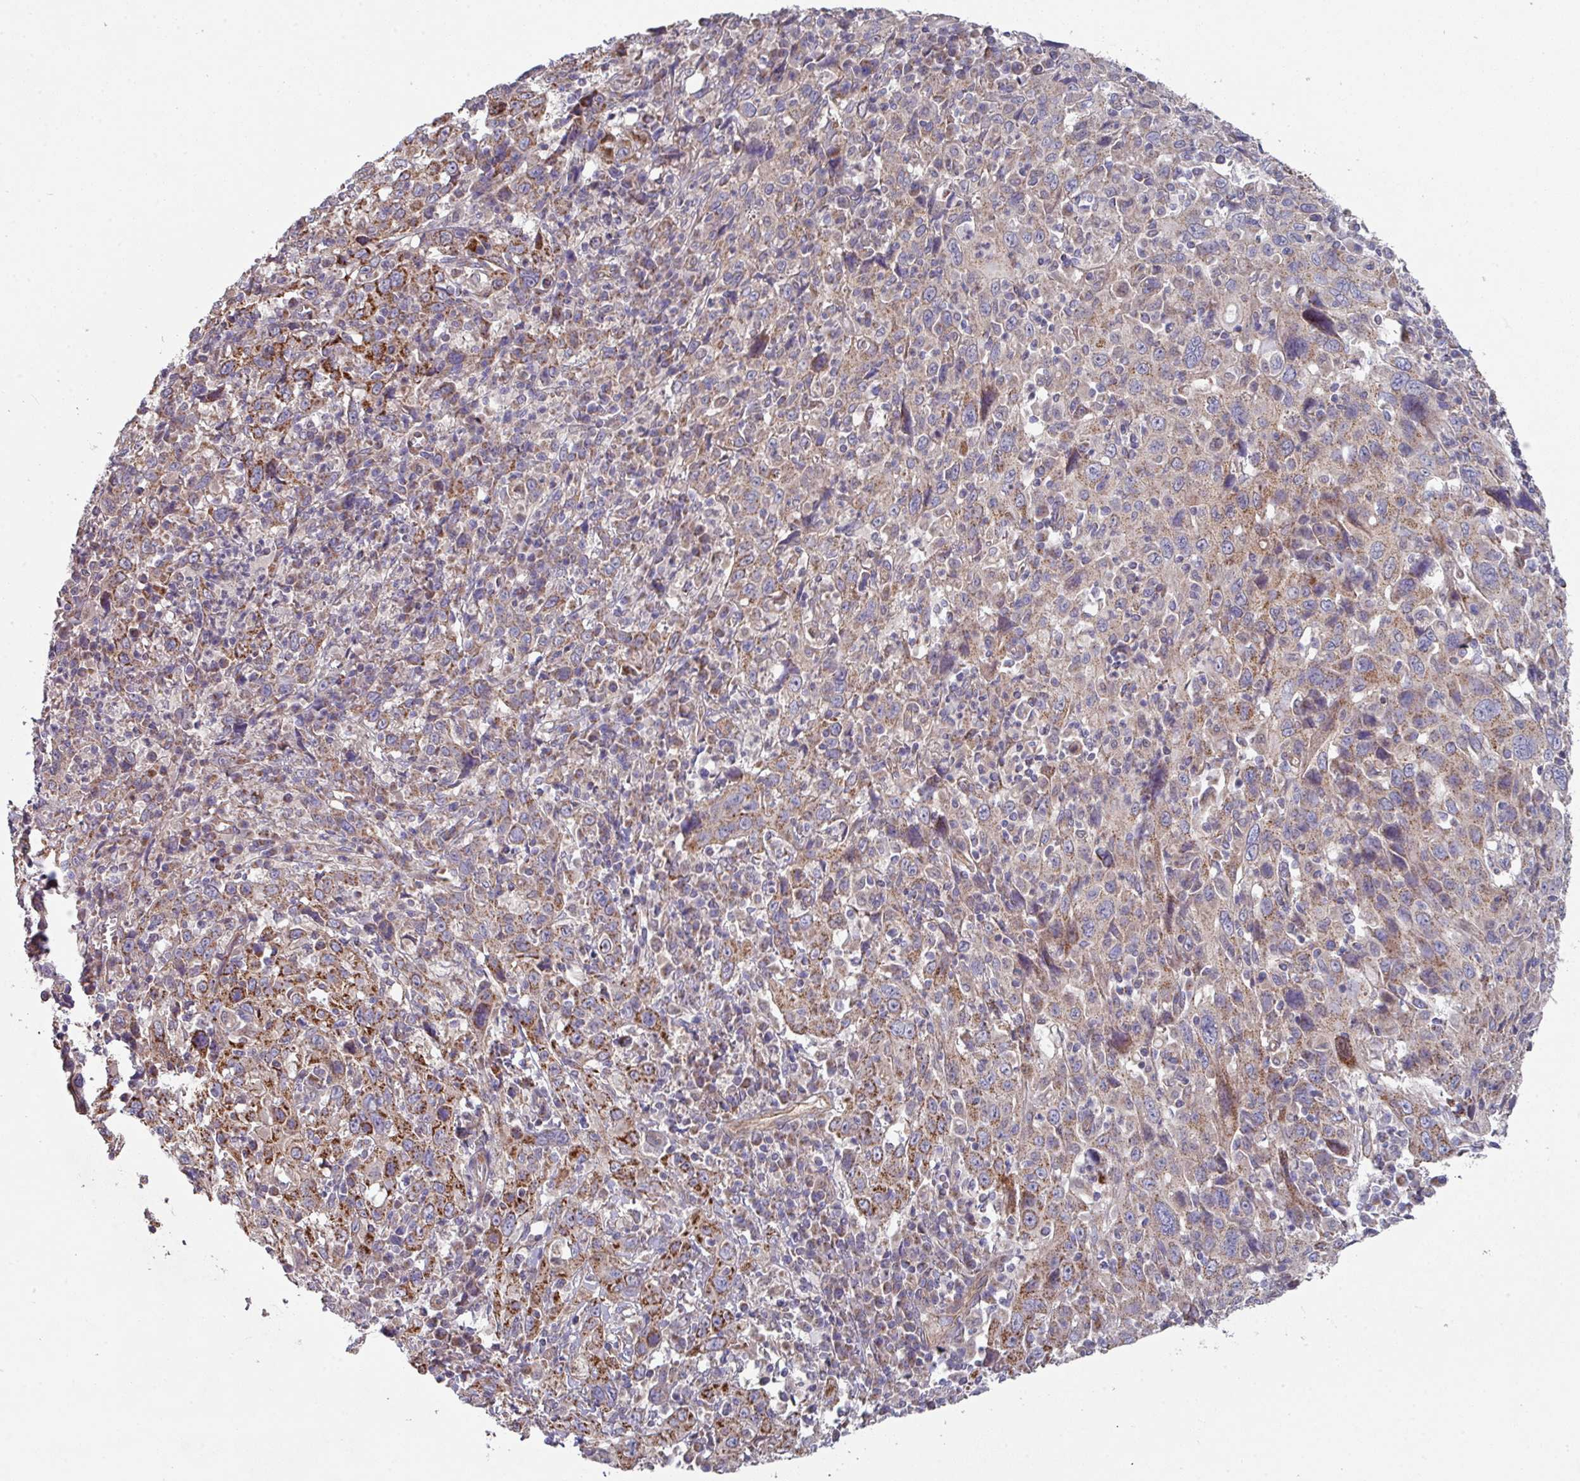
{"staining": {"intensity": "moderate", "quantity": "25%-75%", "location": "cytoplasmic/membranous"}, "tissue": "cervical cancer", "cell_type": "Tumor cells", "image_type": "cancer", "snomed": [{"axis": "morphology", "description": "Squamous cell carcinoma, NOS"}, {"axis": "topography", "description": "Cervix"}], "caption": "Protein expression by immunohistochemistry reveals moderate cytoplasmic/membranous staining in about 25%-75% of tumor cells in cervical cancer (squamous cell carcinoma). The staining was performed using DAB to visualize the protein expression in brown, while the nuclei were stained in blue with hematoxylin (Magnification: 20x).", "gene": "DCAF12L2", "patient": {"sex": "female", "age": 46}}